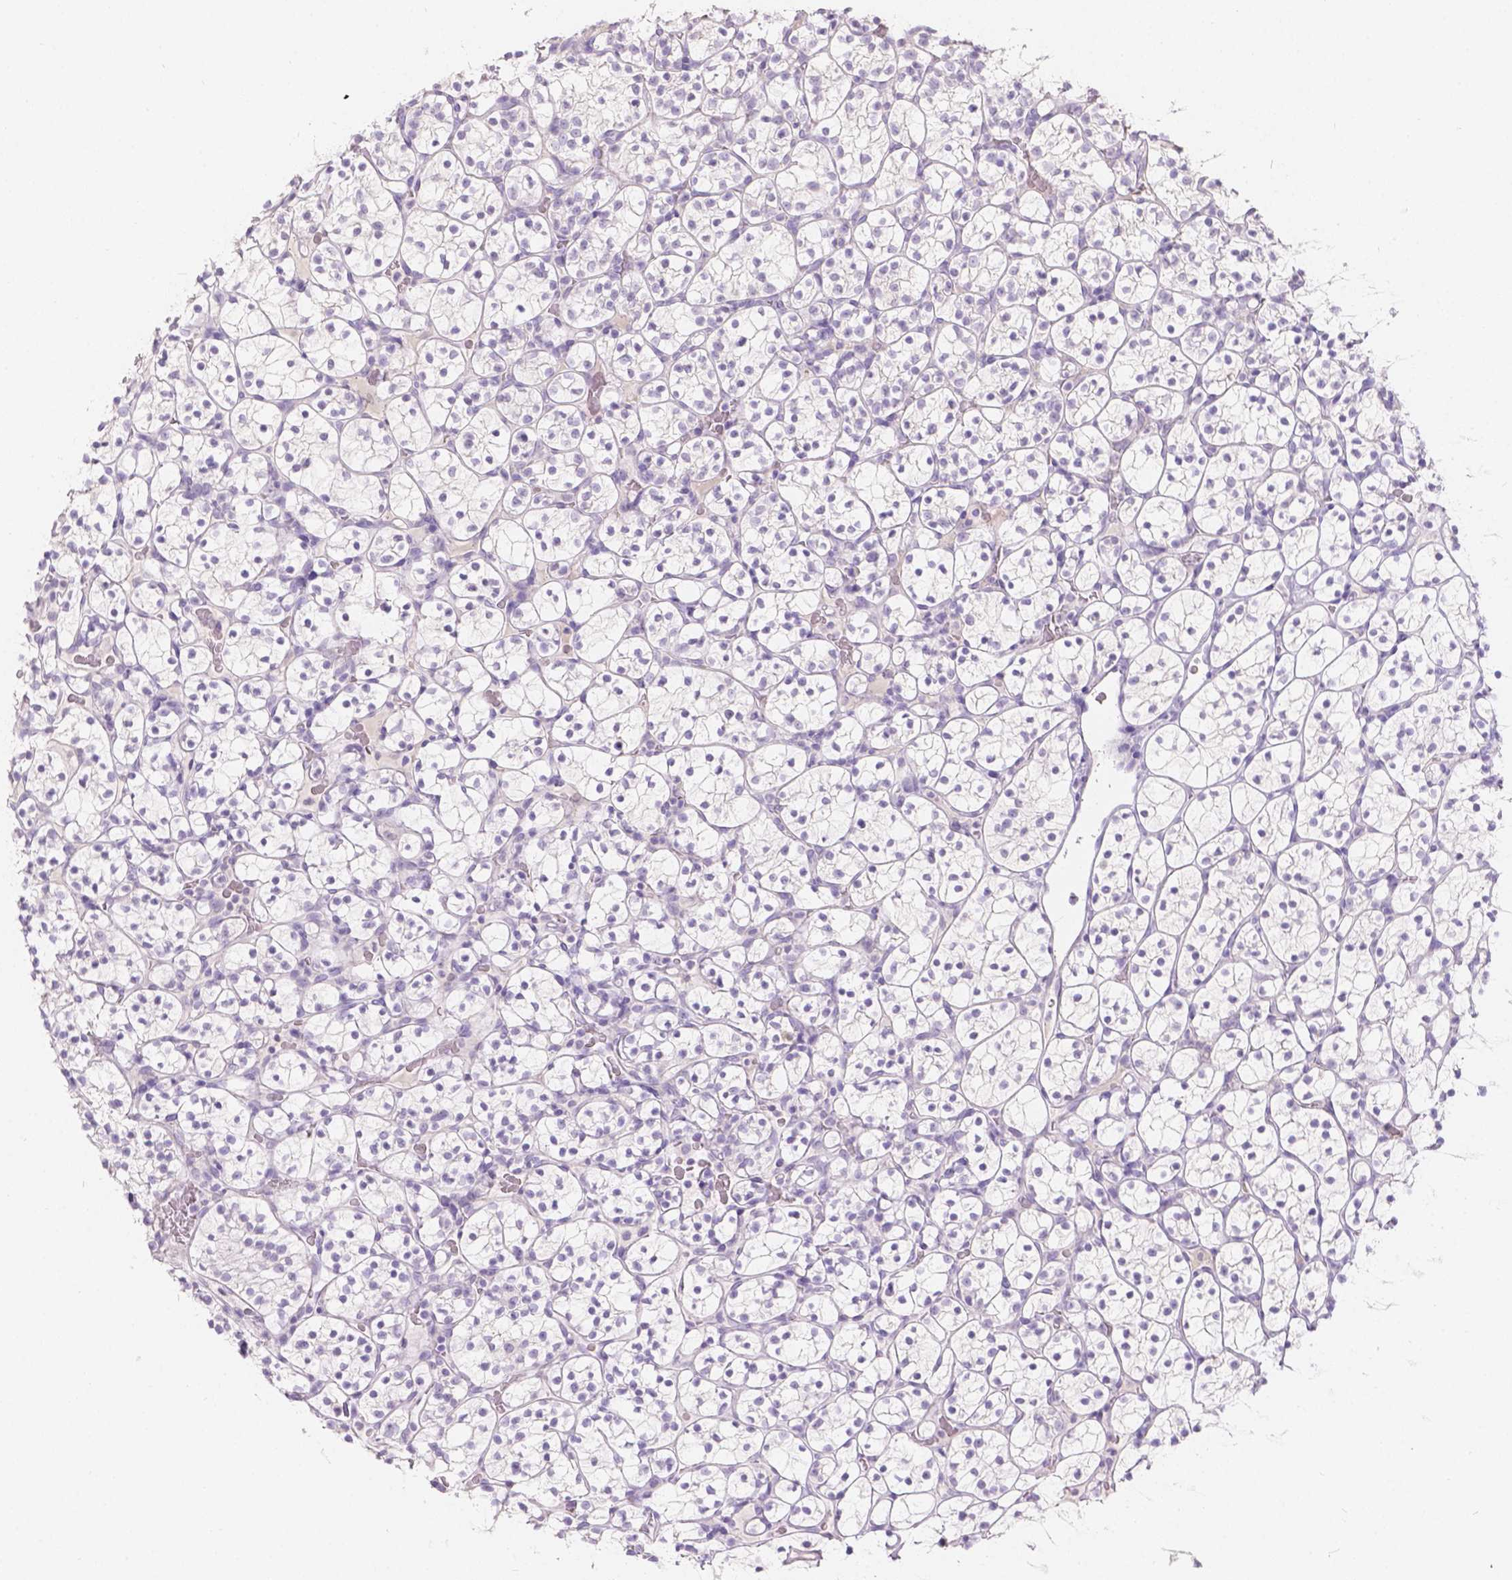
{"staining": {"intensity": "negative", "quantity": "none", "location": "none"}, "tissue": "renal cancer", "cell_type": "Tumor cells", "image_type": "cancer", "snomed": [{"axis": "morphology", "description": "Adenocarcinoma, NOS"}, {"axis": "topography", "description": "Kidney"}], "caption": "IHC histopathology image of neoplastic tissue: human renal cancer stained with DAB (3,3'-diaminobenzidine) shows no significant protein expression in tumor cells.", "gene": "HTN3", "patient": {"sex": "female", "age": 89}}